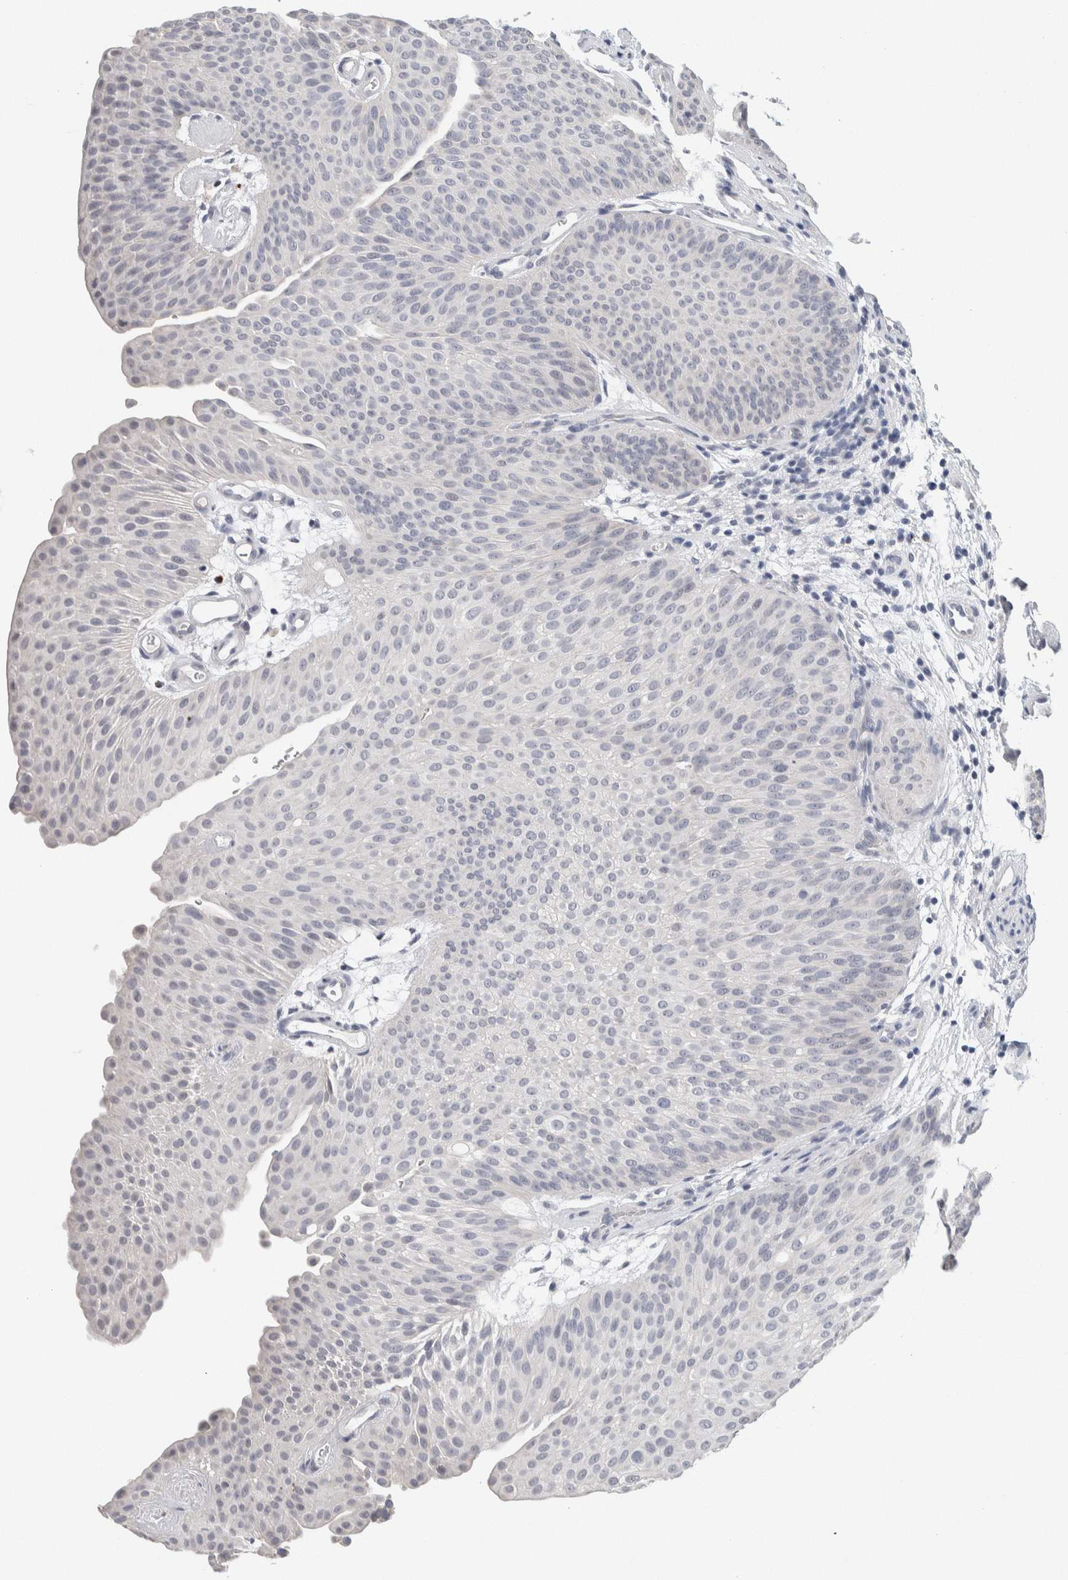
{"staining": {"intensity": "negative", "quantity": "none", "location": "none"}, "tissue": "urothelial cancer", "cell_type": "Tumor cells", "image_type": "cancer", "snomed": [{"axis": "morphology", "description": "Urothelial carcinoma, Low grade"}, {"axis": "topography", "description": "Urinary bladder"}], "caption": "Immunohistochemical staining of low-grade urothelial carcinoma displays no significant expression in tumor cells. The staining was performed using DAB (3,3'-diaminobenzidine) to visualize the protein expression in brown, while the nuclei were stained in blue with hematoxylin (Magnification: 20x).", "gene": "SCN2A", "patient": {"sex": "female", "age": 60}}